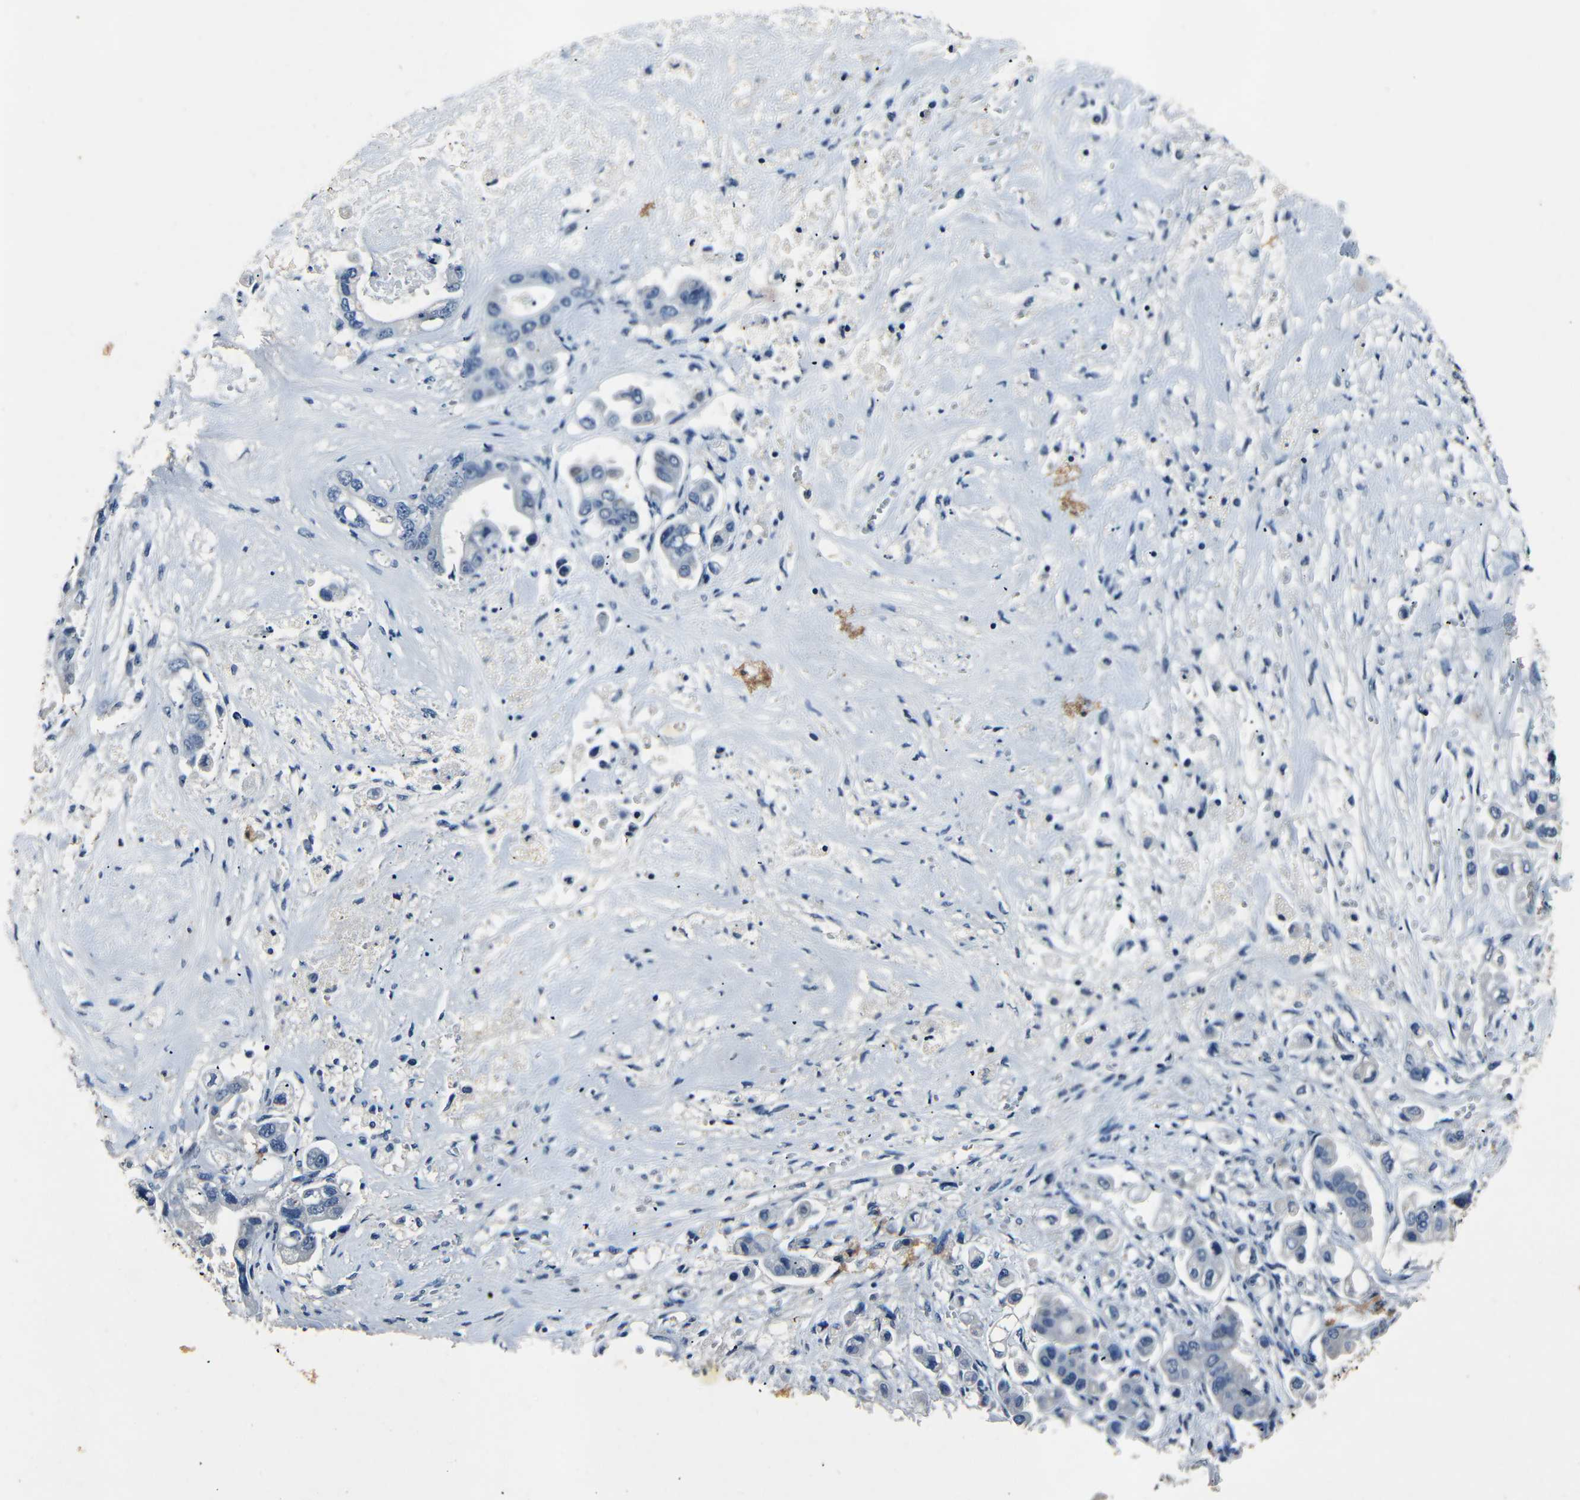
{"staining": {"intensity": "negative", "quantity": "none", "location": "none"}, "tissue": "stomach cancer", "cell_type": "Tumor cells", "image_type": "cancer", "snomed": [{"axis": "morphology", "description": "Adenocarcinoma, NOS"}, {"axis": "topography", "description": "Stomach"}], "caption": "Tumor cells are negative for protein expression in human stomach adenocarcinoma. (DAB (3,3'-diaminobenzidine) IHC visualized using brightfield microscopy, high magnification).", "gene": "NCMAP", "patient": {"sex": "male", "age": 62}}